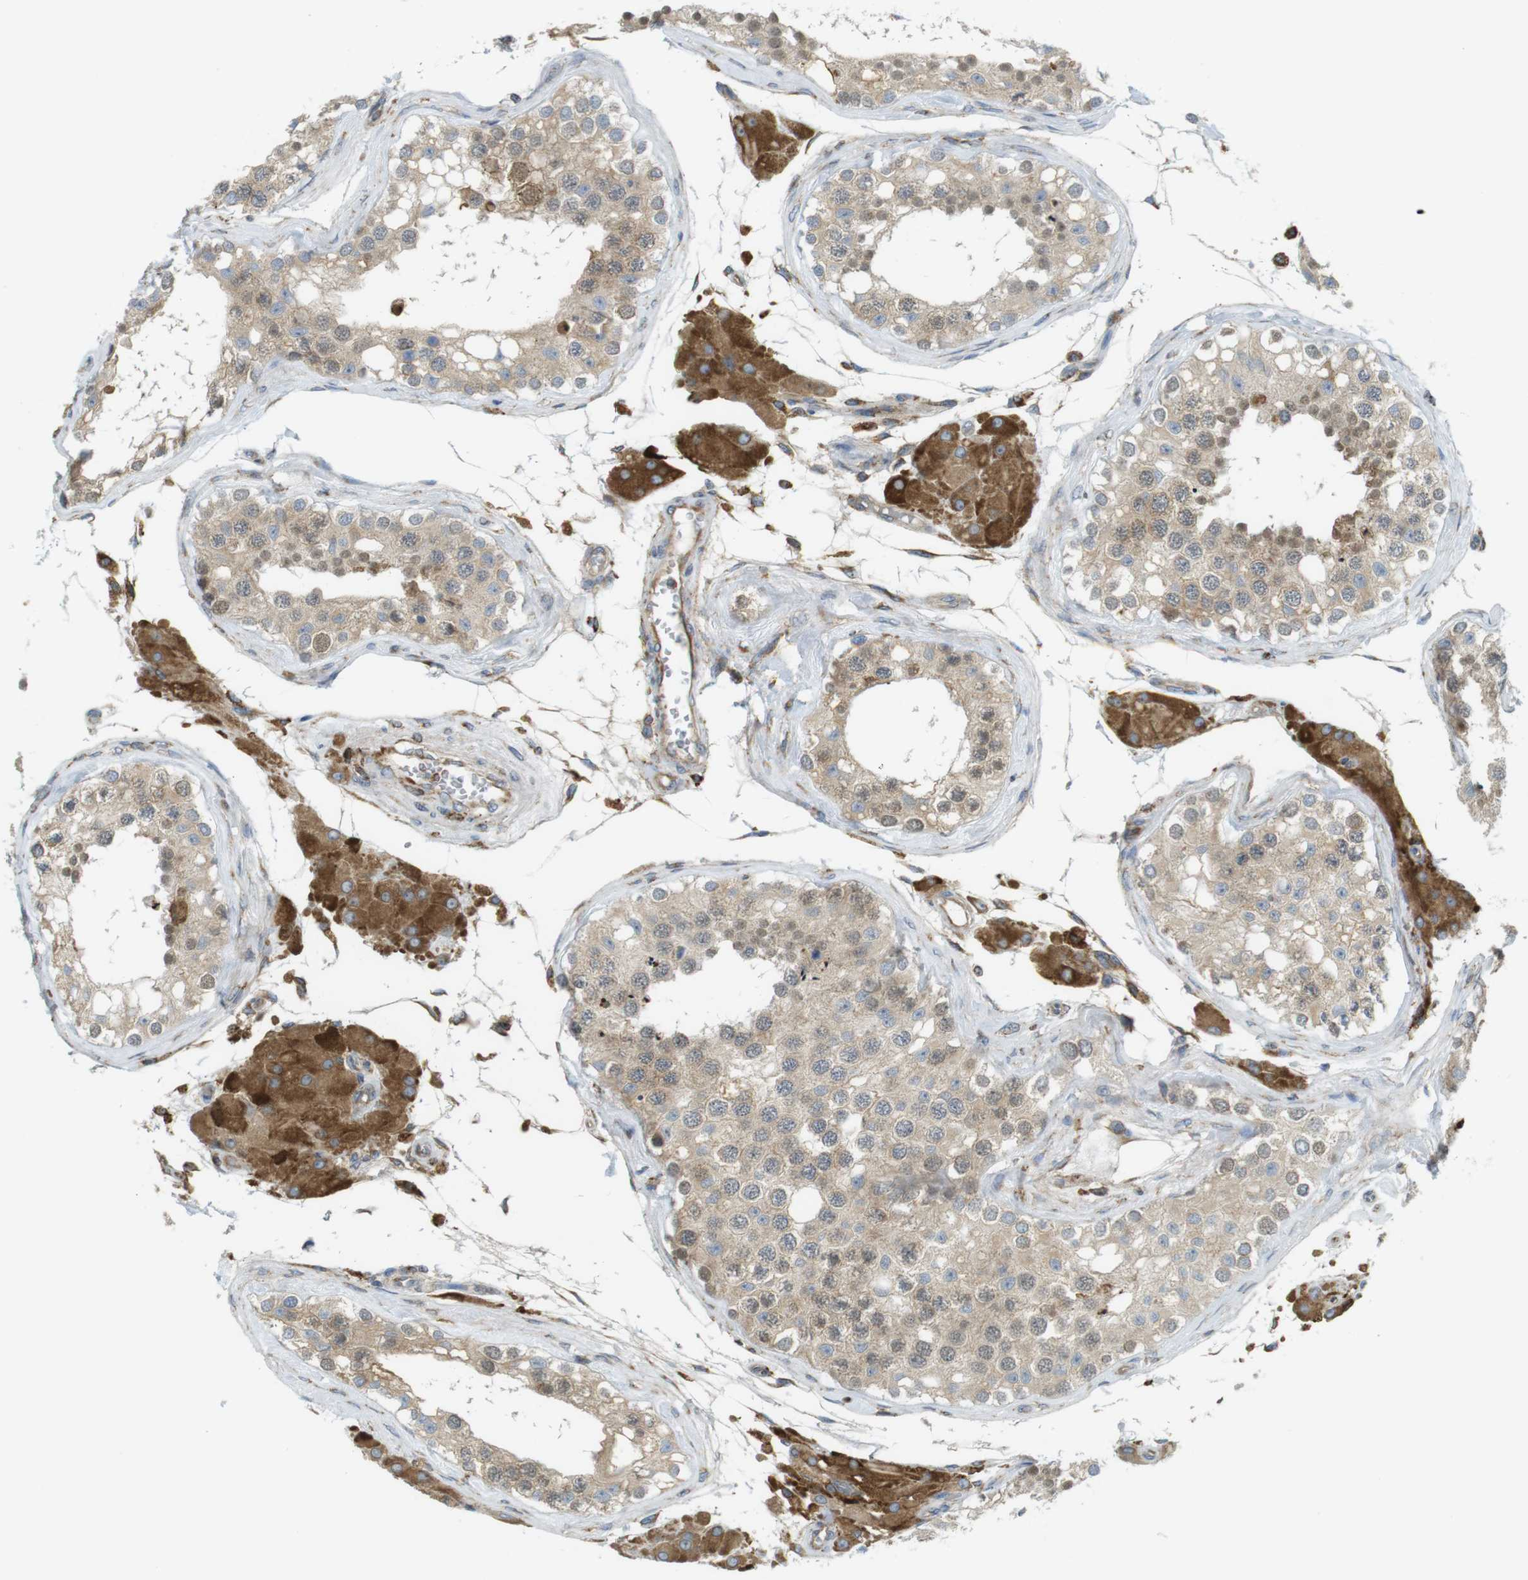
{"staining": {"intensity": "weak", "quantity": ">75%", "location": "cytoplasmic/membranous"}, "tissue": "testis", "cell_type": "Cells in seminiferous ducts", "image_type": "normal", "snomed": [{"axis": "morphology", "description": "Normal tissue, NOS"}, {"axis": "topography", "description": "Testis"}], "caption": "Weak cytoplasmic/membranous expression is present in approximately >75% of cells in seminiferous ducts in unremarkable testis. Nuclei are stained in blue.", "gene": "MBOAT2", "patient": {"sex": "male", "age": 68}}